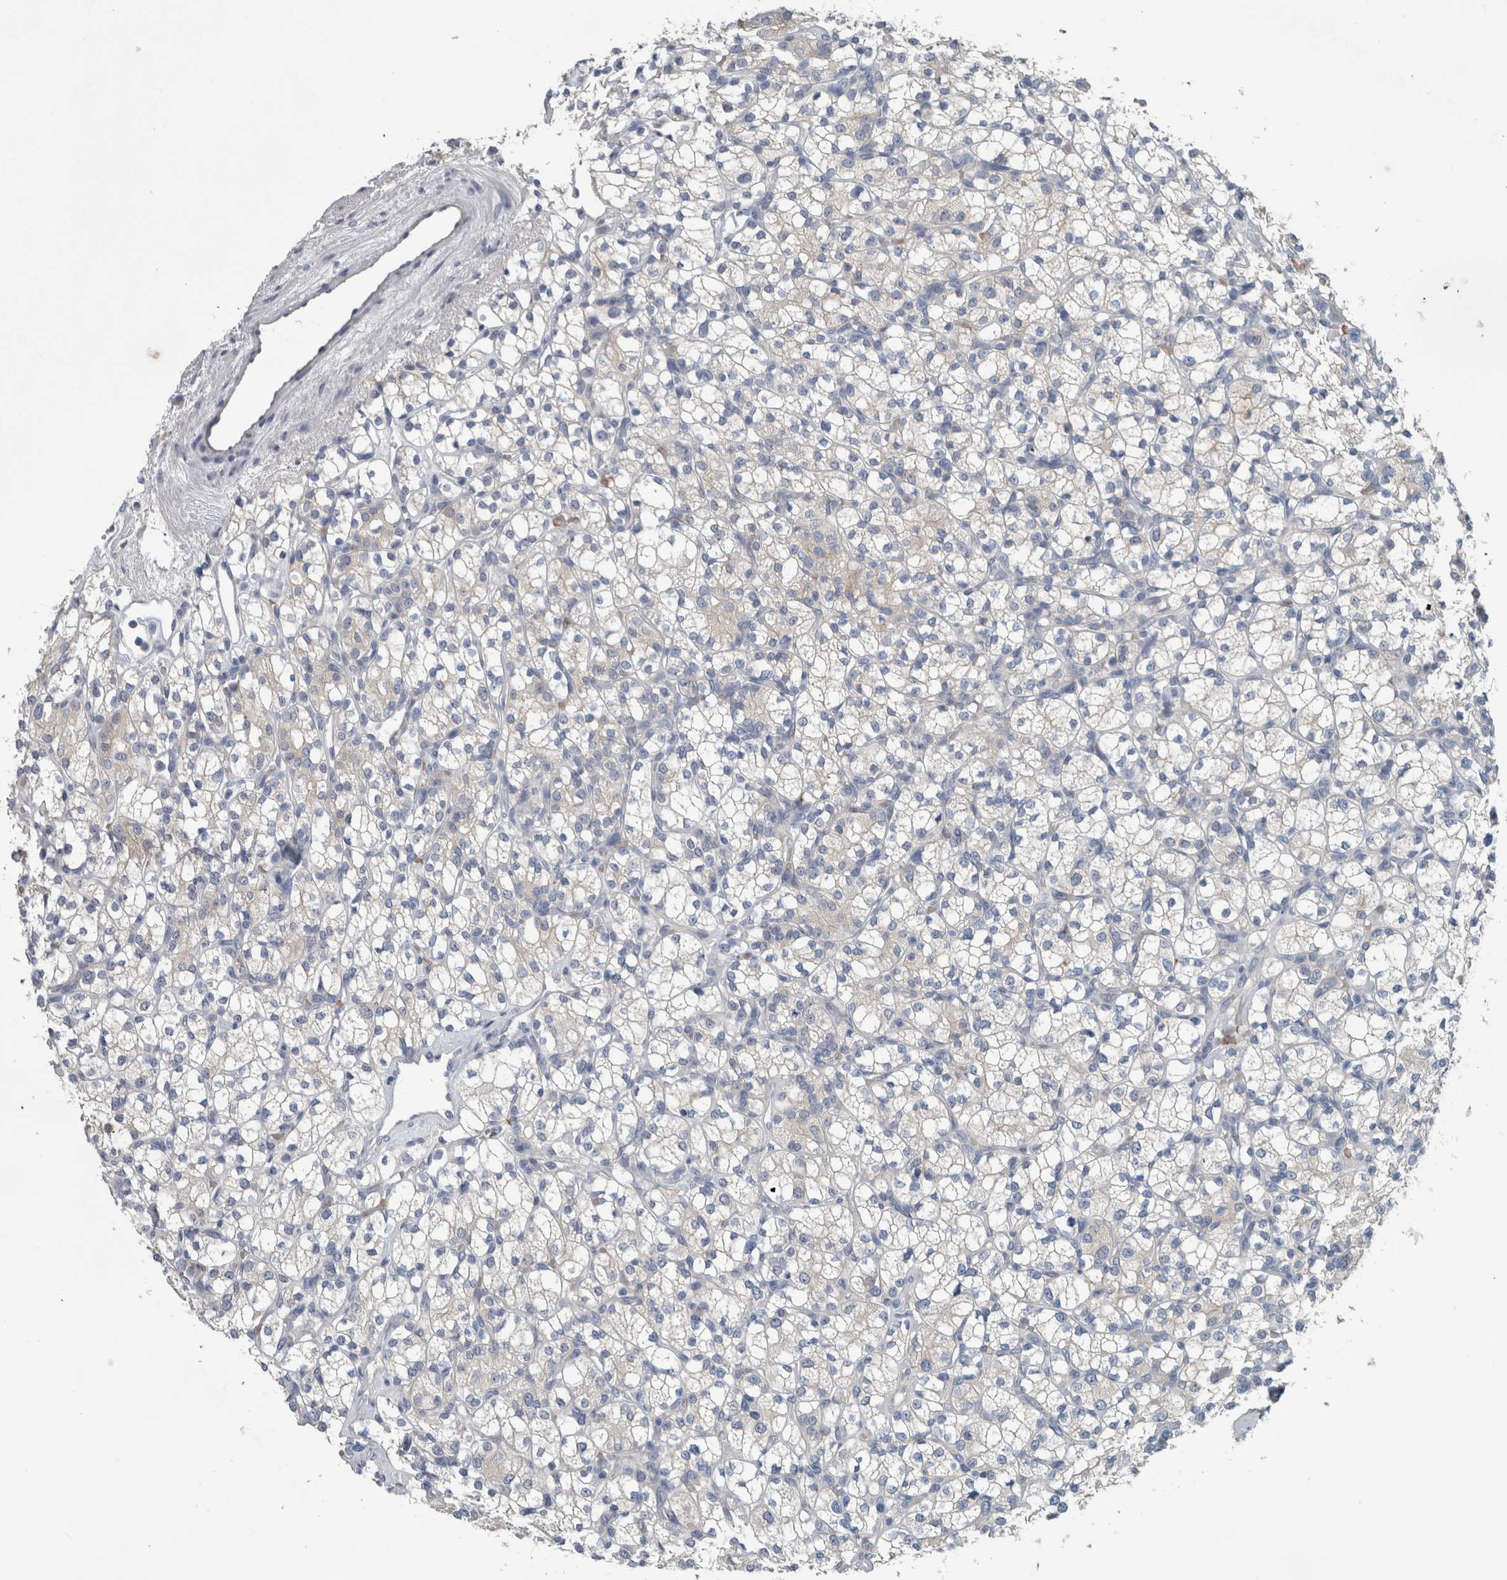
{"staining": {"intensity": "negative", "quantity": "none", "location": "none"}, "tissue": "renal cancer", "cell_type": "Tumor cells", "image_type": "cancer", "snomed": [{"axis": "morphology", "description": "Adenocarcinoma, NOS"}, {"axis": "topography", "description": "Kidney"}], "caption": "The photomicrograph exhibits no staining of tumor cells in renal adenocarcinoma. (DAB (3,3'-diaminobenzidine) immunohistochemistry (IHC) with hematoxylin counter stain).", "gene": "SH3GL2", "patient": {"sex": "male", "age": 77}}